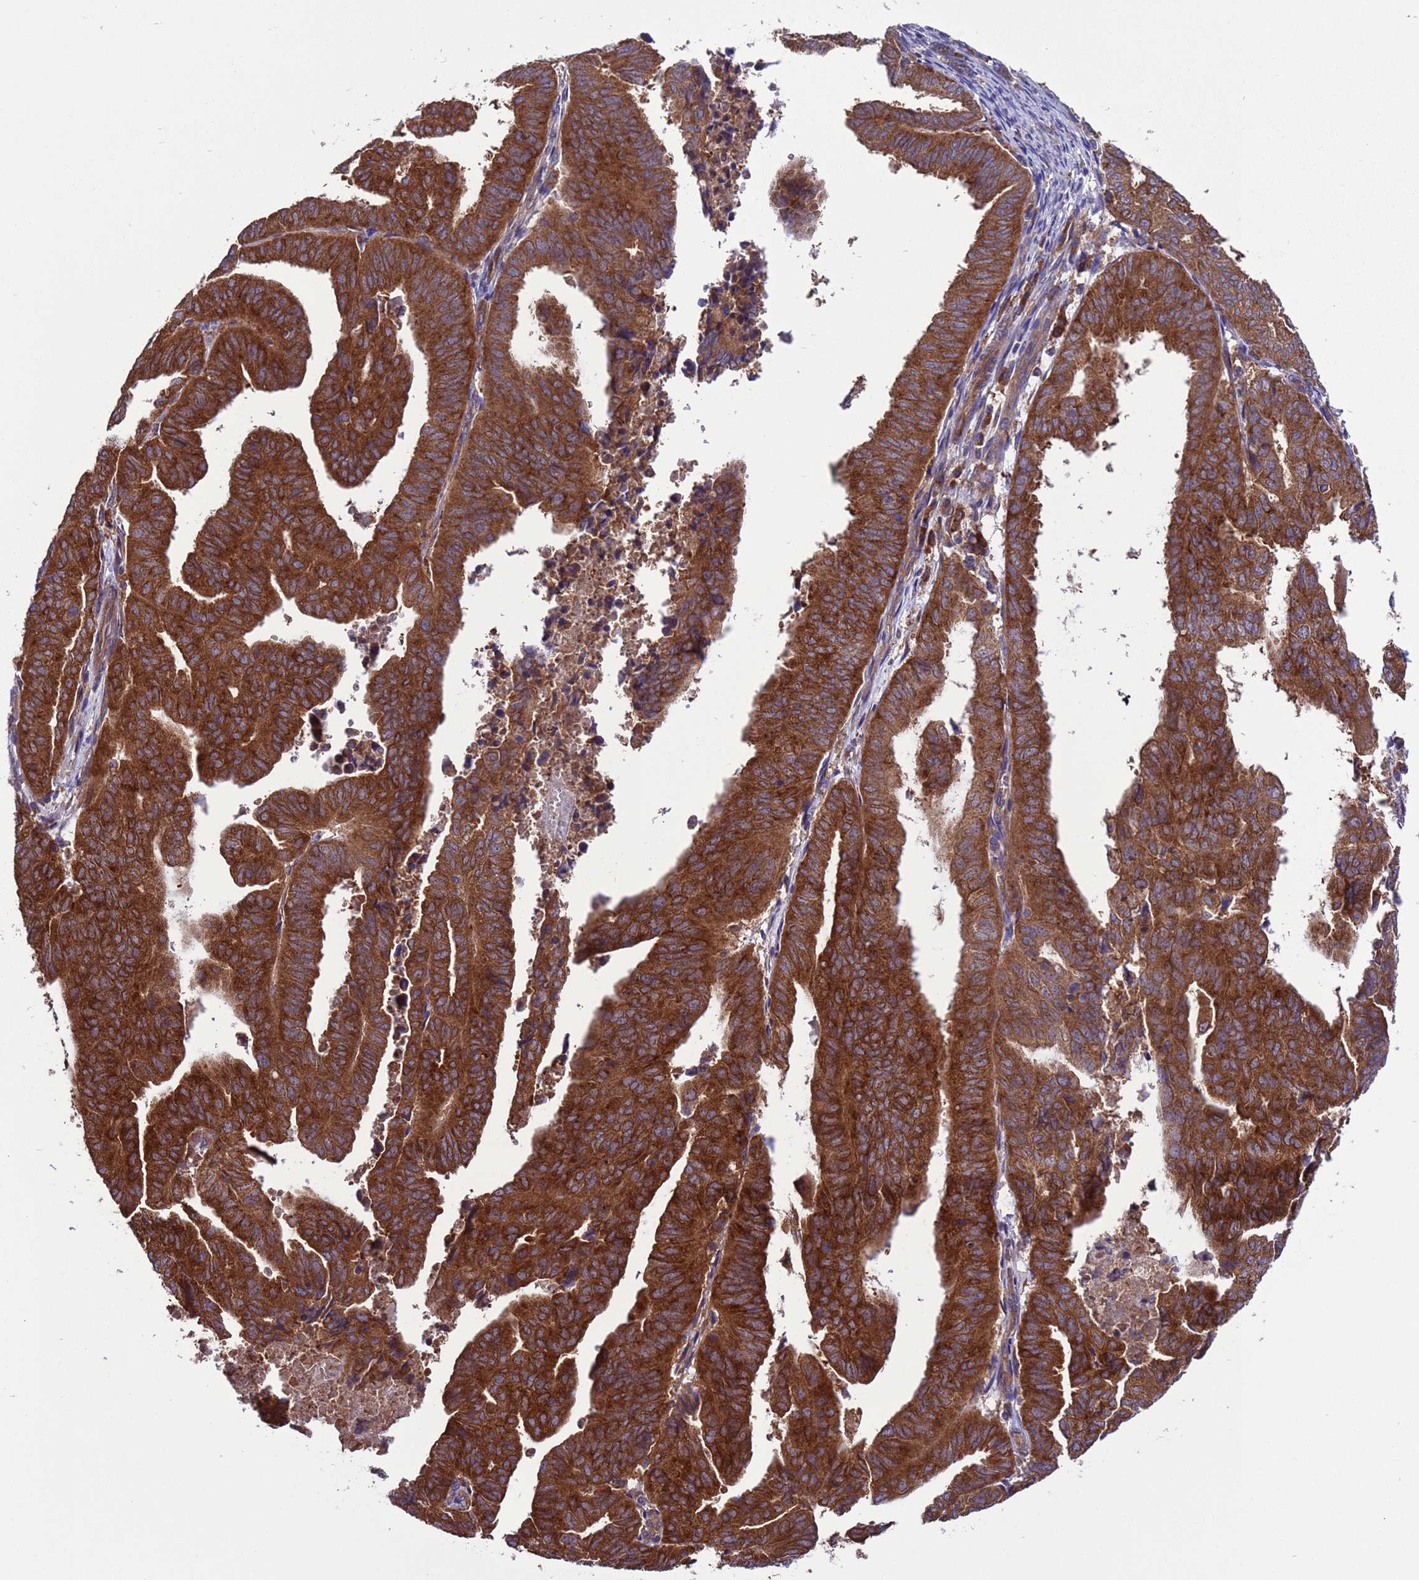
{"staining": {"intensity": "strong", "quantity": ">75%", "location": "cytoplasmic/membranous"}, "tissue": "endometrial cancer", "cell_type": "Tumor cells", "image_type": "cancer", "snomed": [{"axis": "morphology", "description": "Adenocarcinoma, NOS"}, {"axis": "topography", "description": "Uterus"}], "caption": "A high amount of strong cytoplasmic/membranous expression is present in about >75% of tumor cells in endometrial cancer (adenocarcinoma) tissue.", "gene": "ARHGAP12", "patient": {"sex": "female", "age": 77}}